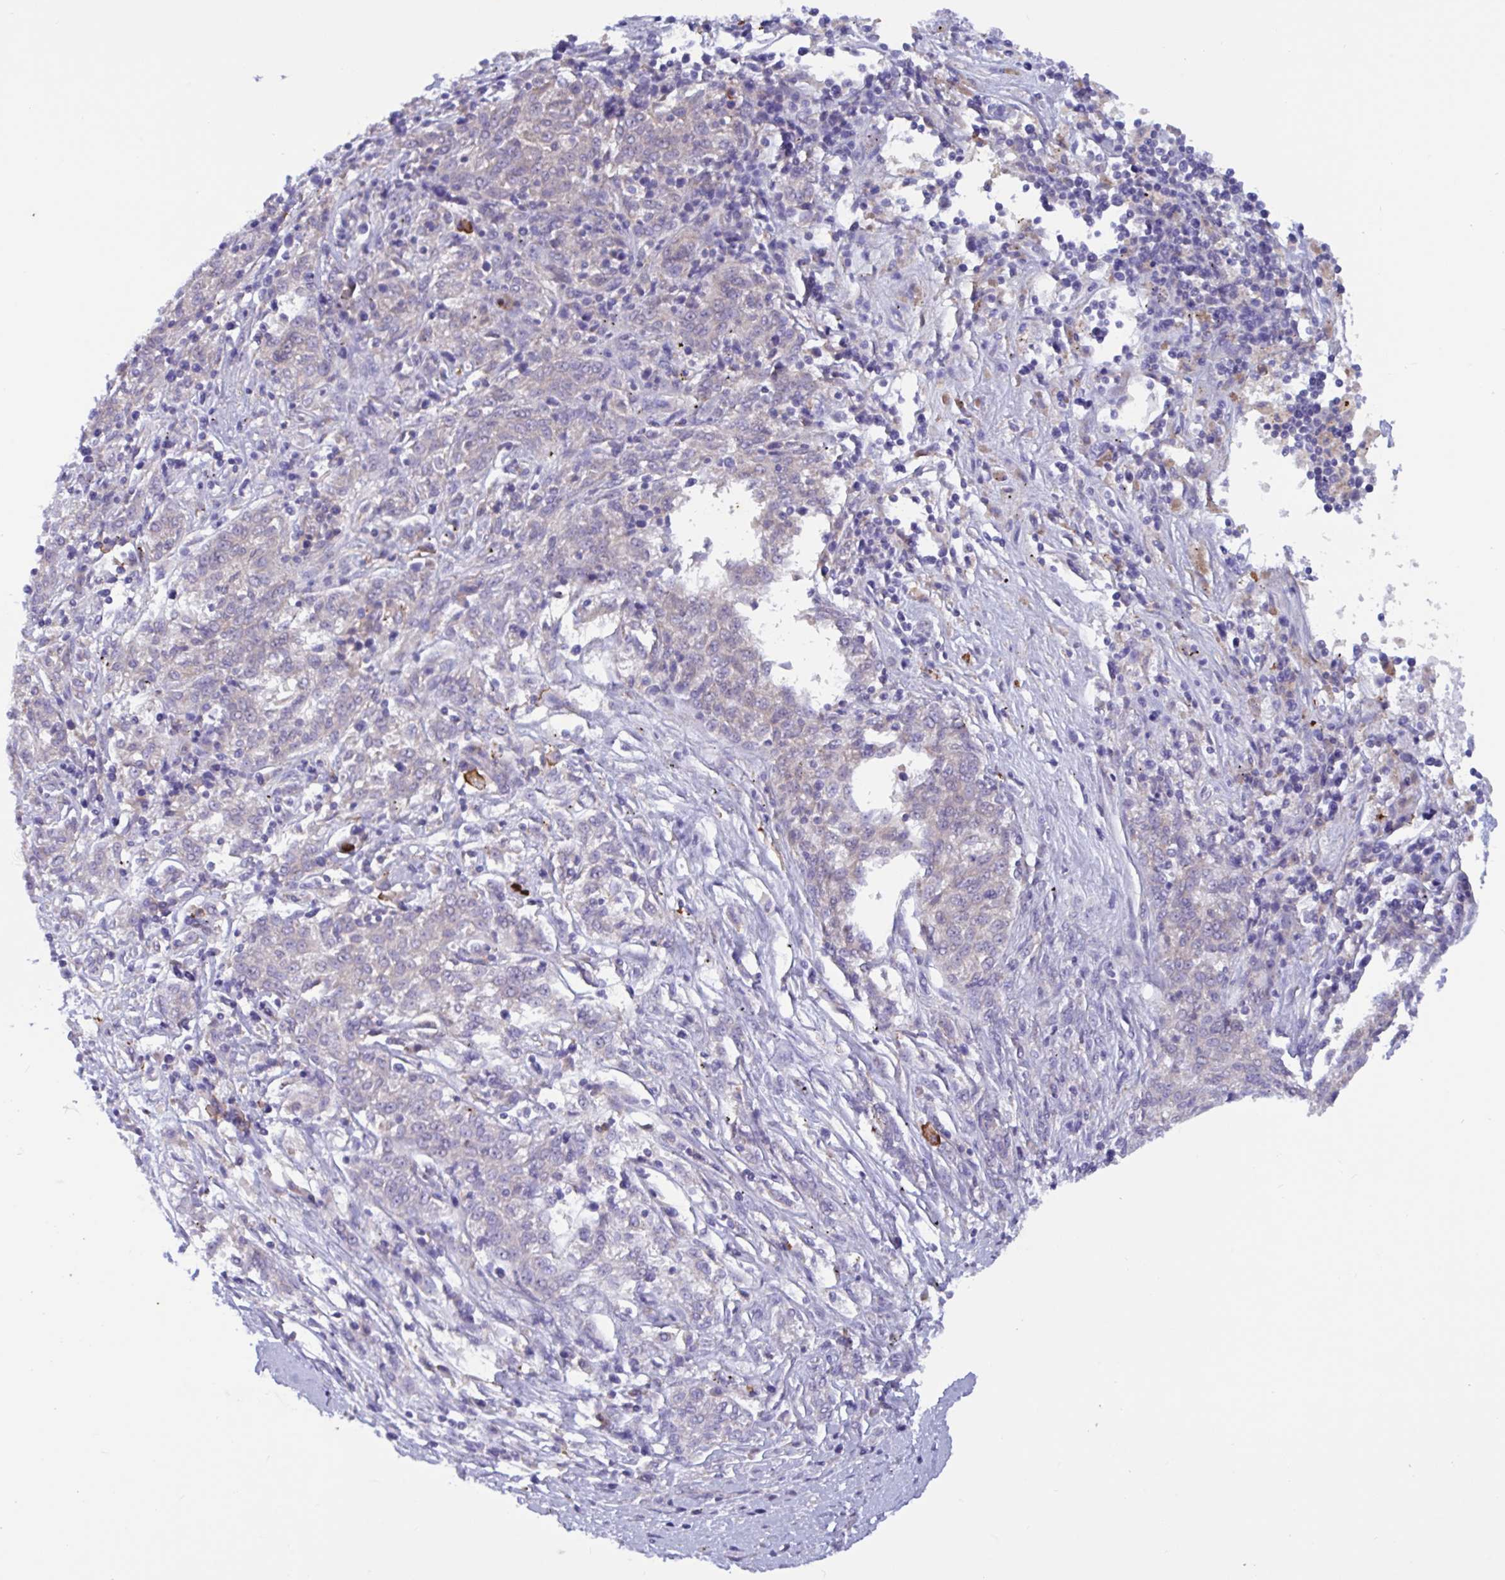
{"staining": {"intensity": "negative", "quantity": "none", "location": "none"}, "tissue": "melanoma", "cell_type": "Tumor cells", "image_type": "cancer", "snomed": [{"axis": "morphology", "description": "Malignant melanoma, NOS"}, {"axis": "topography", "description": "Skin"}], "caption": "Melanoma stained for a protein using IHC shows no expression tumor cells.", "gene": "SLC66A1", "patient": {"sex": "female", "age": 72}}